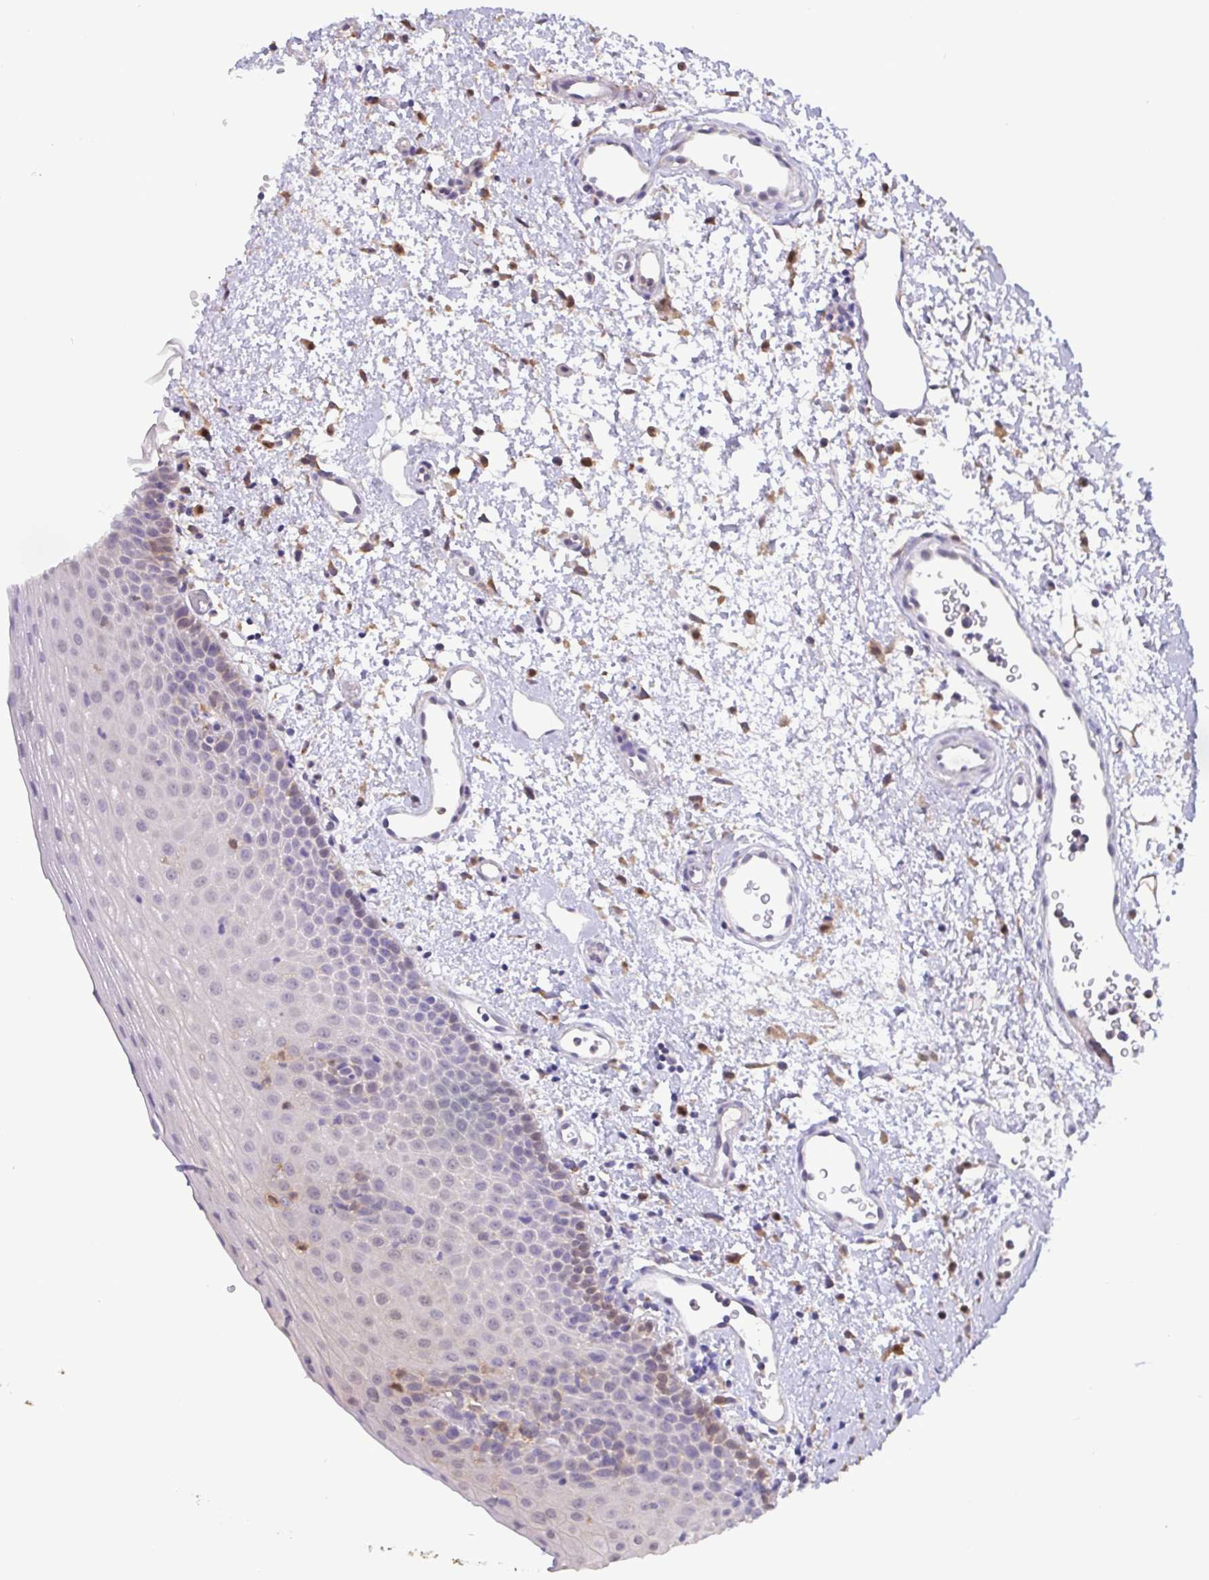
{"staining": {"intensity": "weak", "quantity": "<25%", "location": "cytoplasmic/membranous"}, "tissue": "oral mucosa", "cell_type": "Squamous epithelial cells", "image_type": "normal", "snomed": [{"axis": "morphology", "description": "Normal tissue, NOS"}, {"axis": "topography", "description": "Oral tissue"}, {"axis": "topography", "description": "Head-Neck"}], "caption": "Squamous epithelial cells show no significant positivity in unremarkable oral mucosa. The staining was performed using DAB (3,3'-diaminobenzidine) to visualize the protein expression in brown, while the nuclei were stained in blue with hematoxylin (Magnification: 20x).", "gene": "IDH1", "patient": {"sex": "female", "age": 55}}